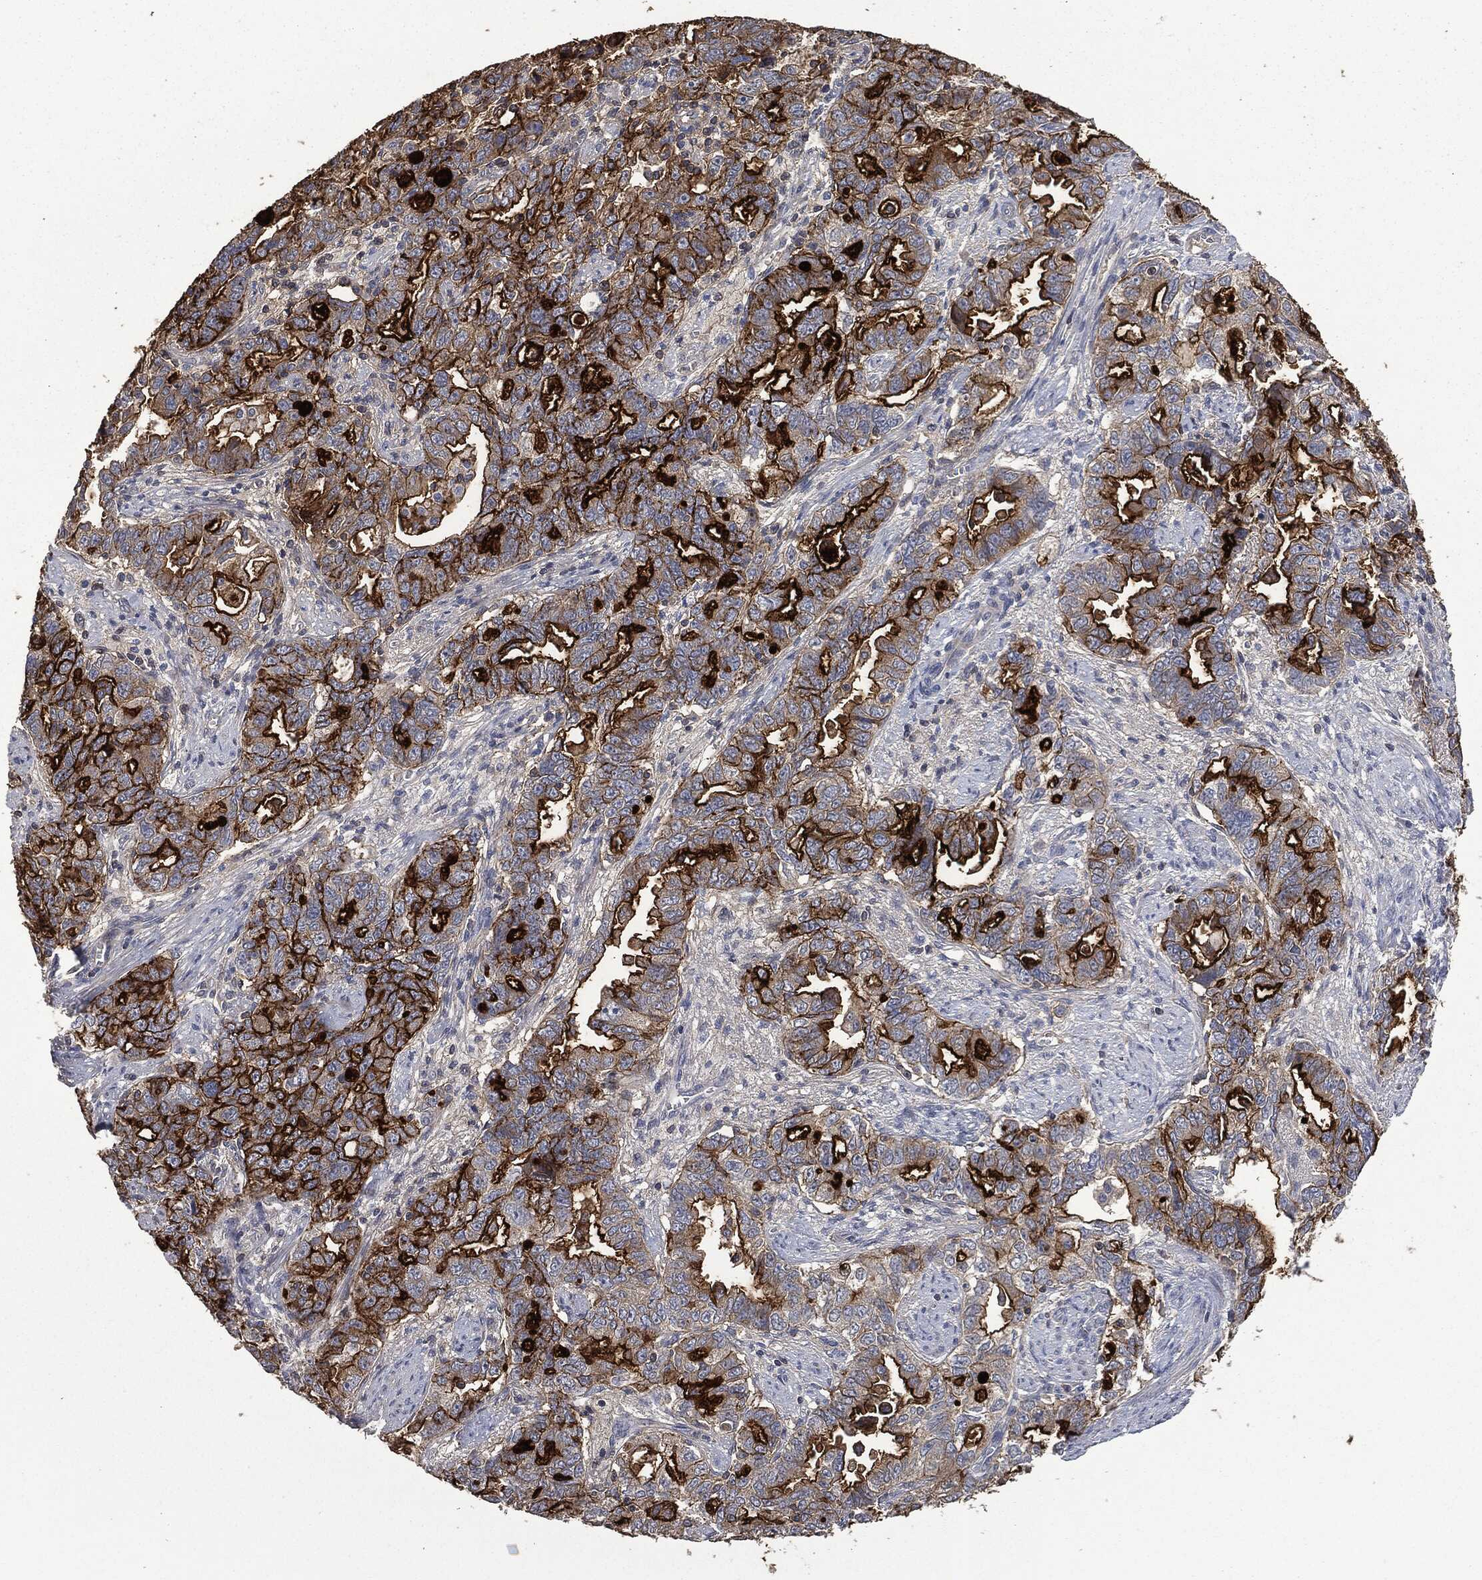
{"staining": {"intensity": "strong", "quantity": "25%-75%", "location": "cytoplasmic/membranous"}, "tissue": "ovarian cancer", "cell_type": "Tumor cells", "image_type": "cancer", "snomed": [{"axis": "morphology", "description": "Cystadenocarcinoma, serous, NOS"}, {"axis": "topography", "description": "Ovary"}], "caption": "This is an image of immunohistochemistry staining of ovarian cancer, which shows strong positivity in the cytoplasmic/membranous of tumor cells.", "gene": "MSLN", "patient": {"sex": "female", "age": 51}}